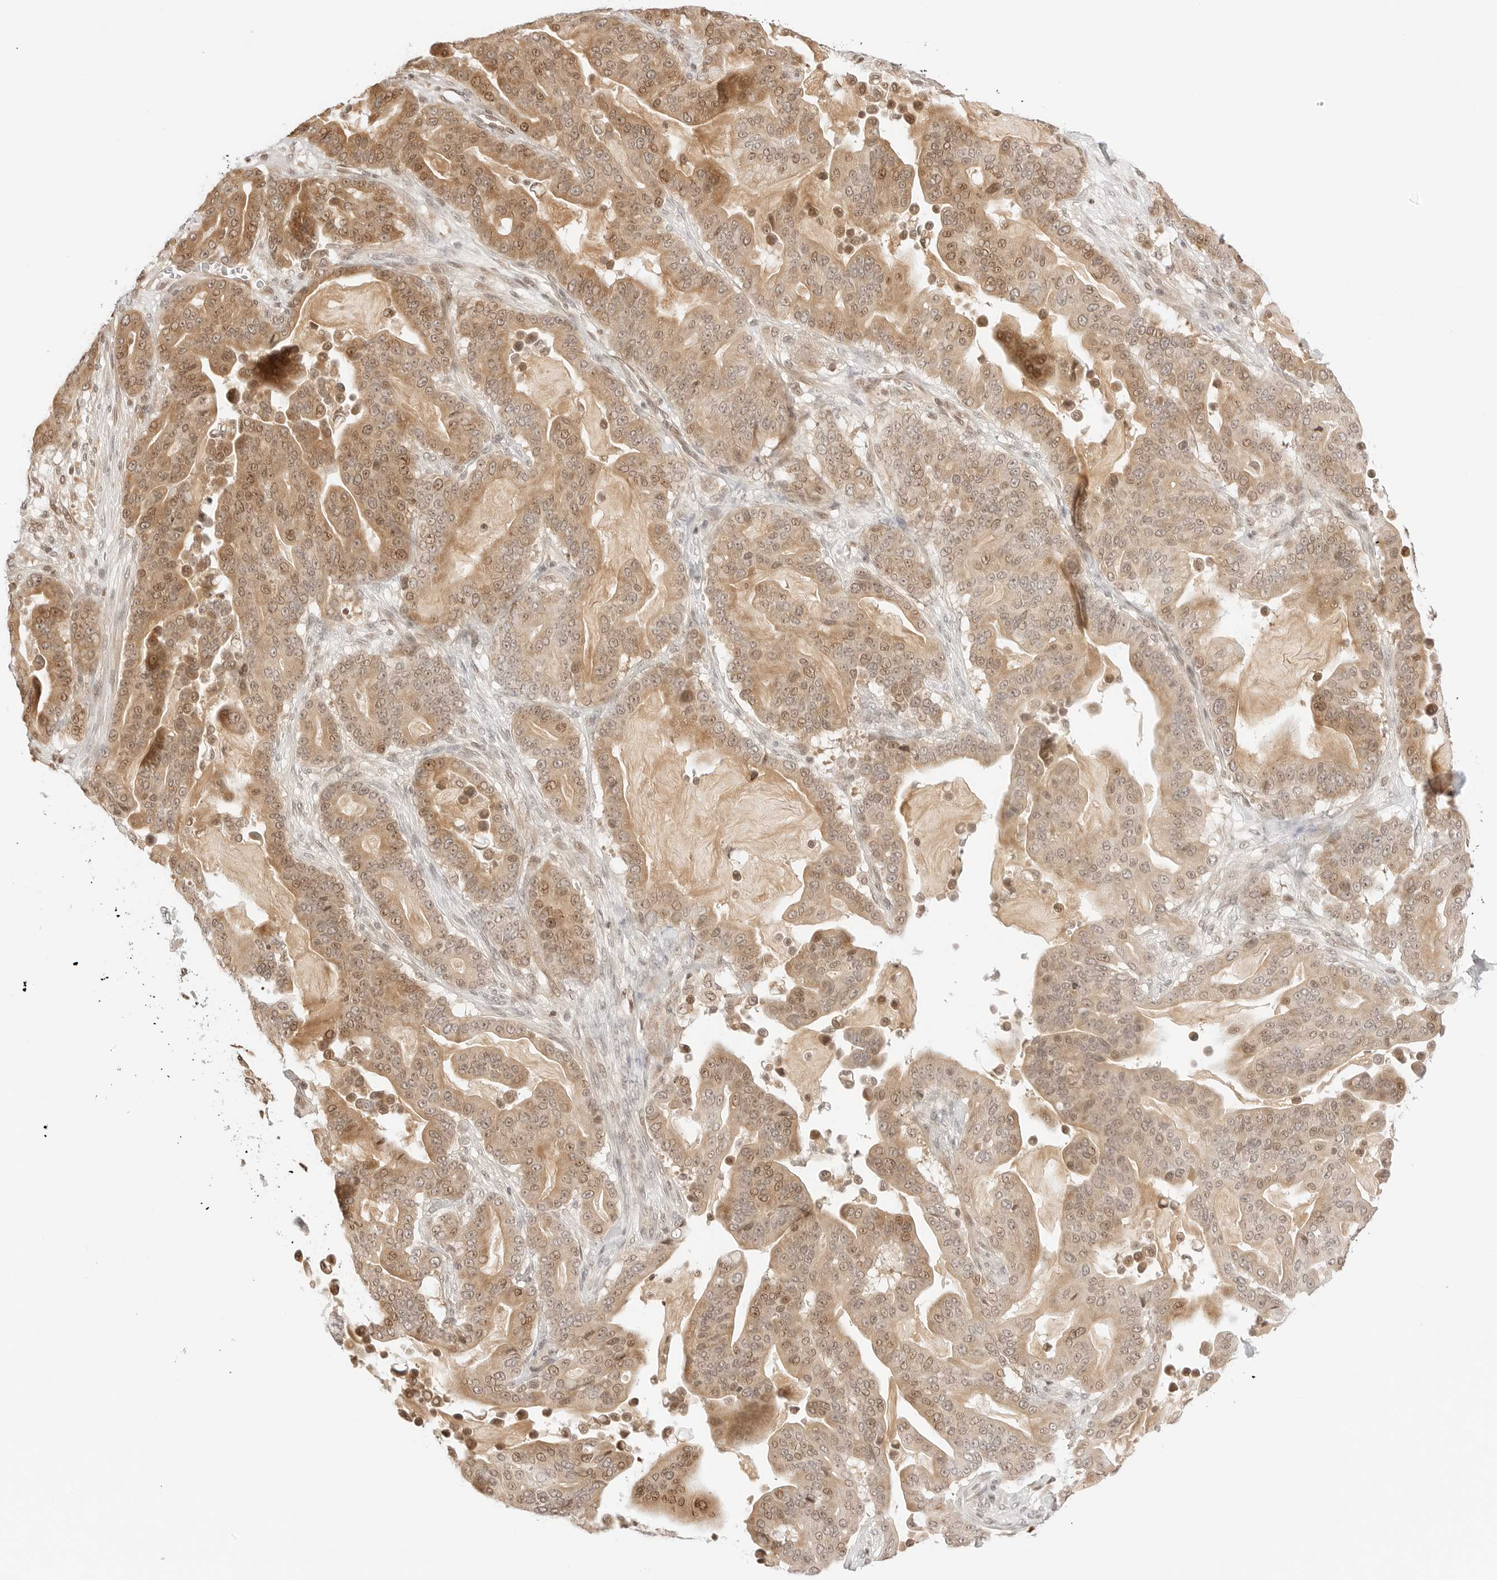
{"staining": {"intensity": "moderate", "quantity": ">75%", "location": "cytoplasmic/membranous,nuclear"}, "tissue": "pancreatic cancer", "cell_type": "Tumor cells", "image_type": "cancer", "snomed": [{"axis": "morphology", "description": "Adenocarcinoma, NOS"}, {"axis": "topography", "description": "Pancreas"}], "caption": "Tumor cells show medium levels of moderate cytoplasmic/membranous and nuclear expression in about >75% of cells in adenocarcinoma (pancreatic). The protein of interest is stained brown, and the nuclei are stained in blue (DAB (3,3'-diaminobenzidine) IHC with brightfield microscopy, high magnification).", "gene": "RPS6KL1", "patient": {"sex": "male", "age": 63}}